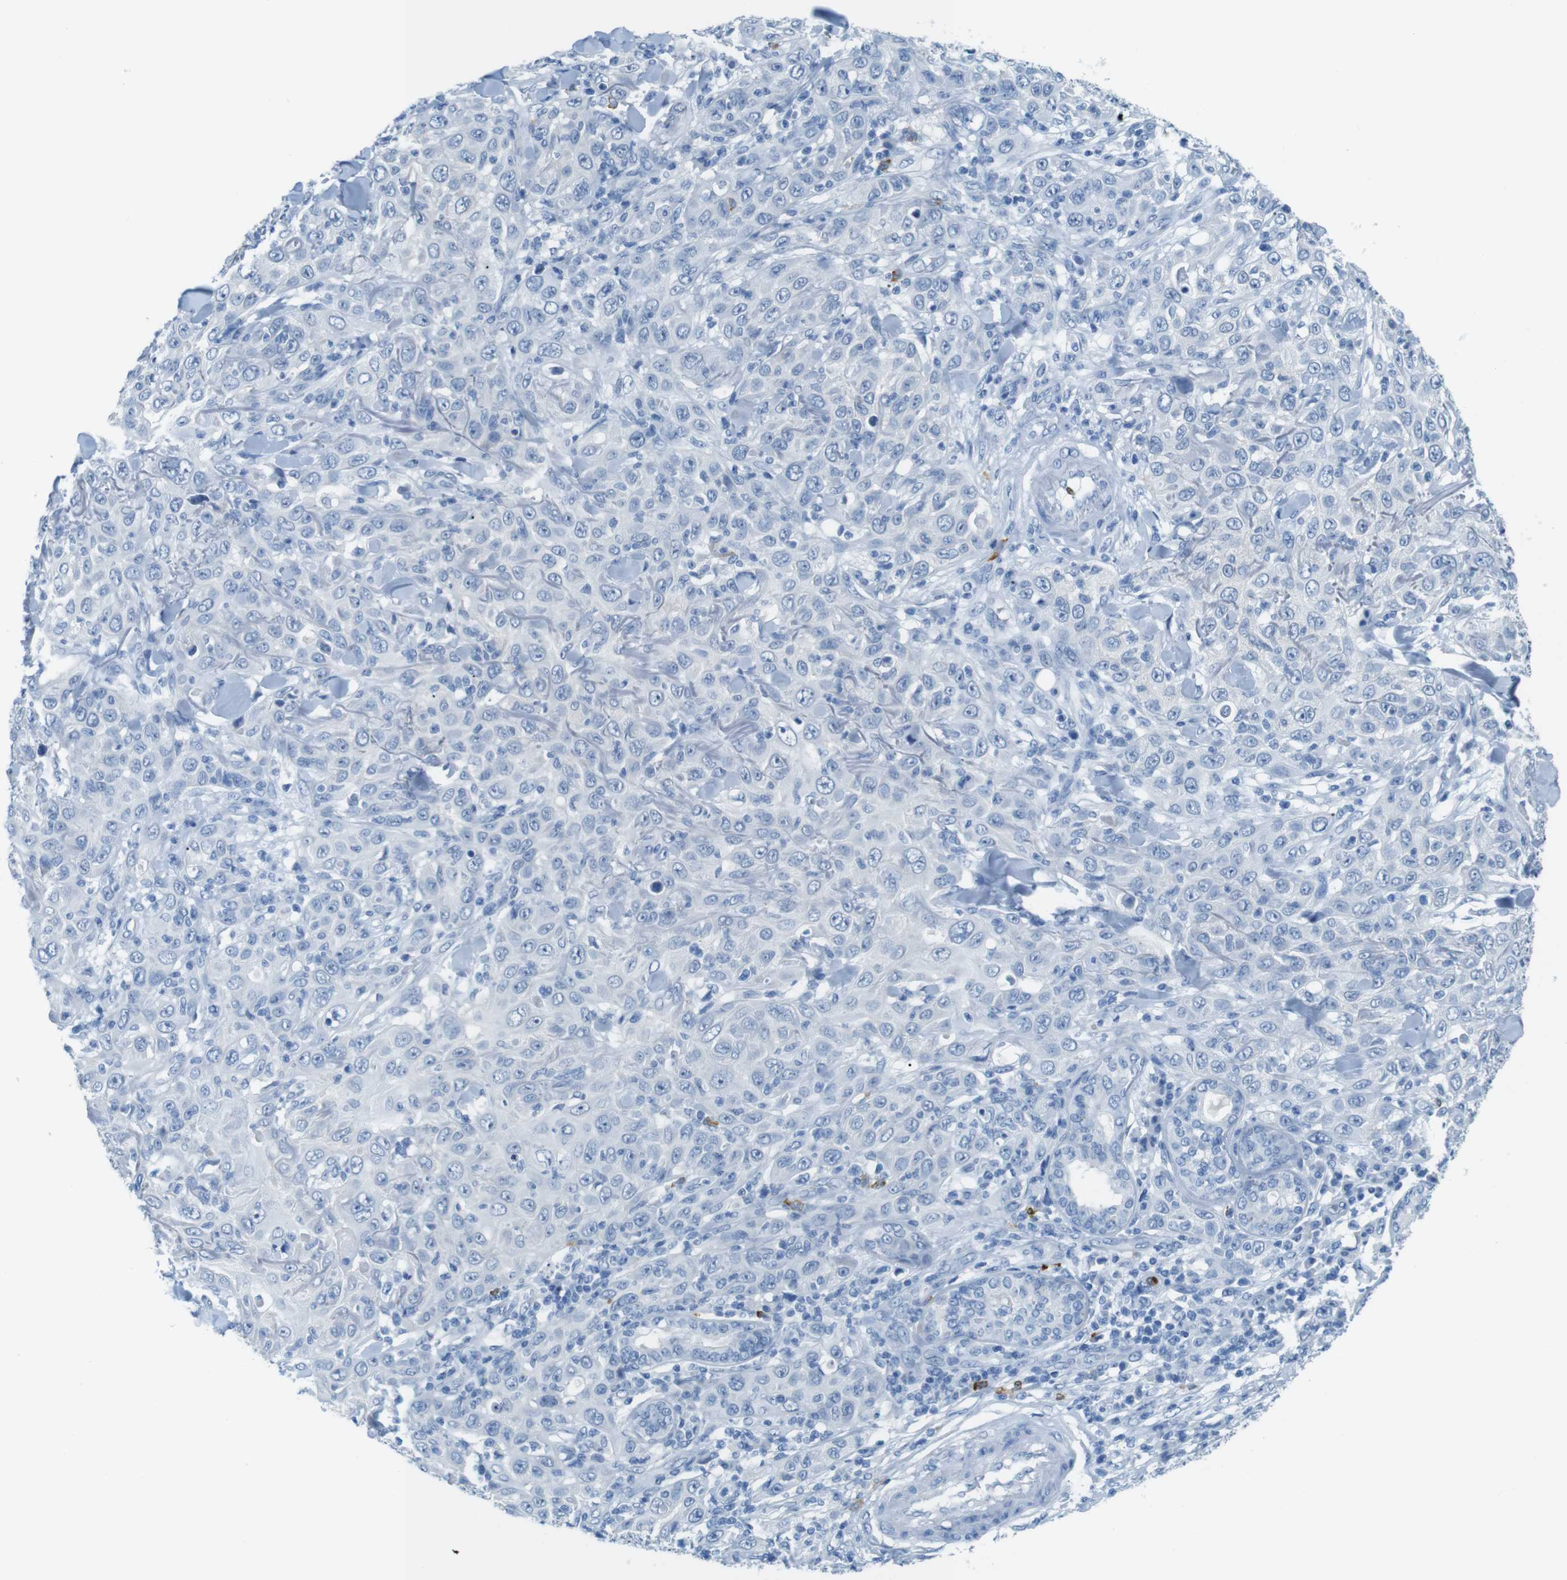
{"staining": {"intensity": "negative", "quantity": "none", "location": "none"}, "tissue": "skin cancer", "cell_type": "Tumor cells", "image_type": "cancer", "snomed": [{"axis": "morphology", "description": "Squamous cell carcinoma, NOS"}, {"axis": "topography", "description": "Skin"}], "caption": "There is no significant staining in tumor cells of skin cancer.", "gene": "MCEMP1", "patient": {"sex": "female", "age": 88}}